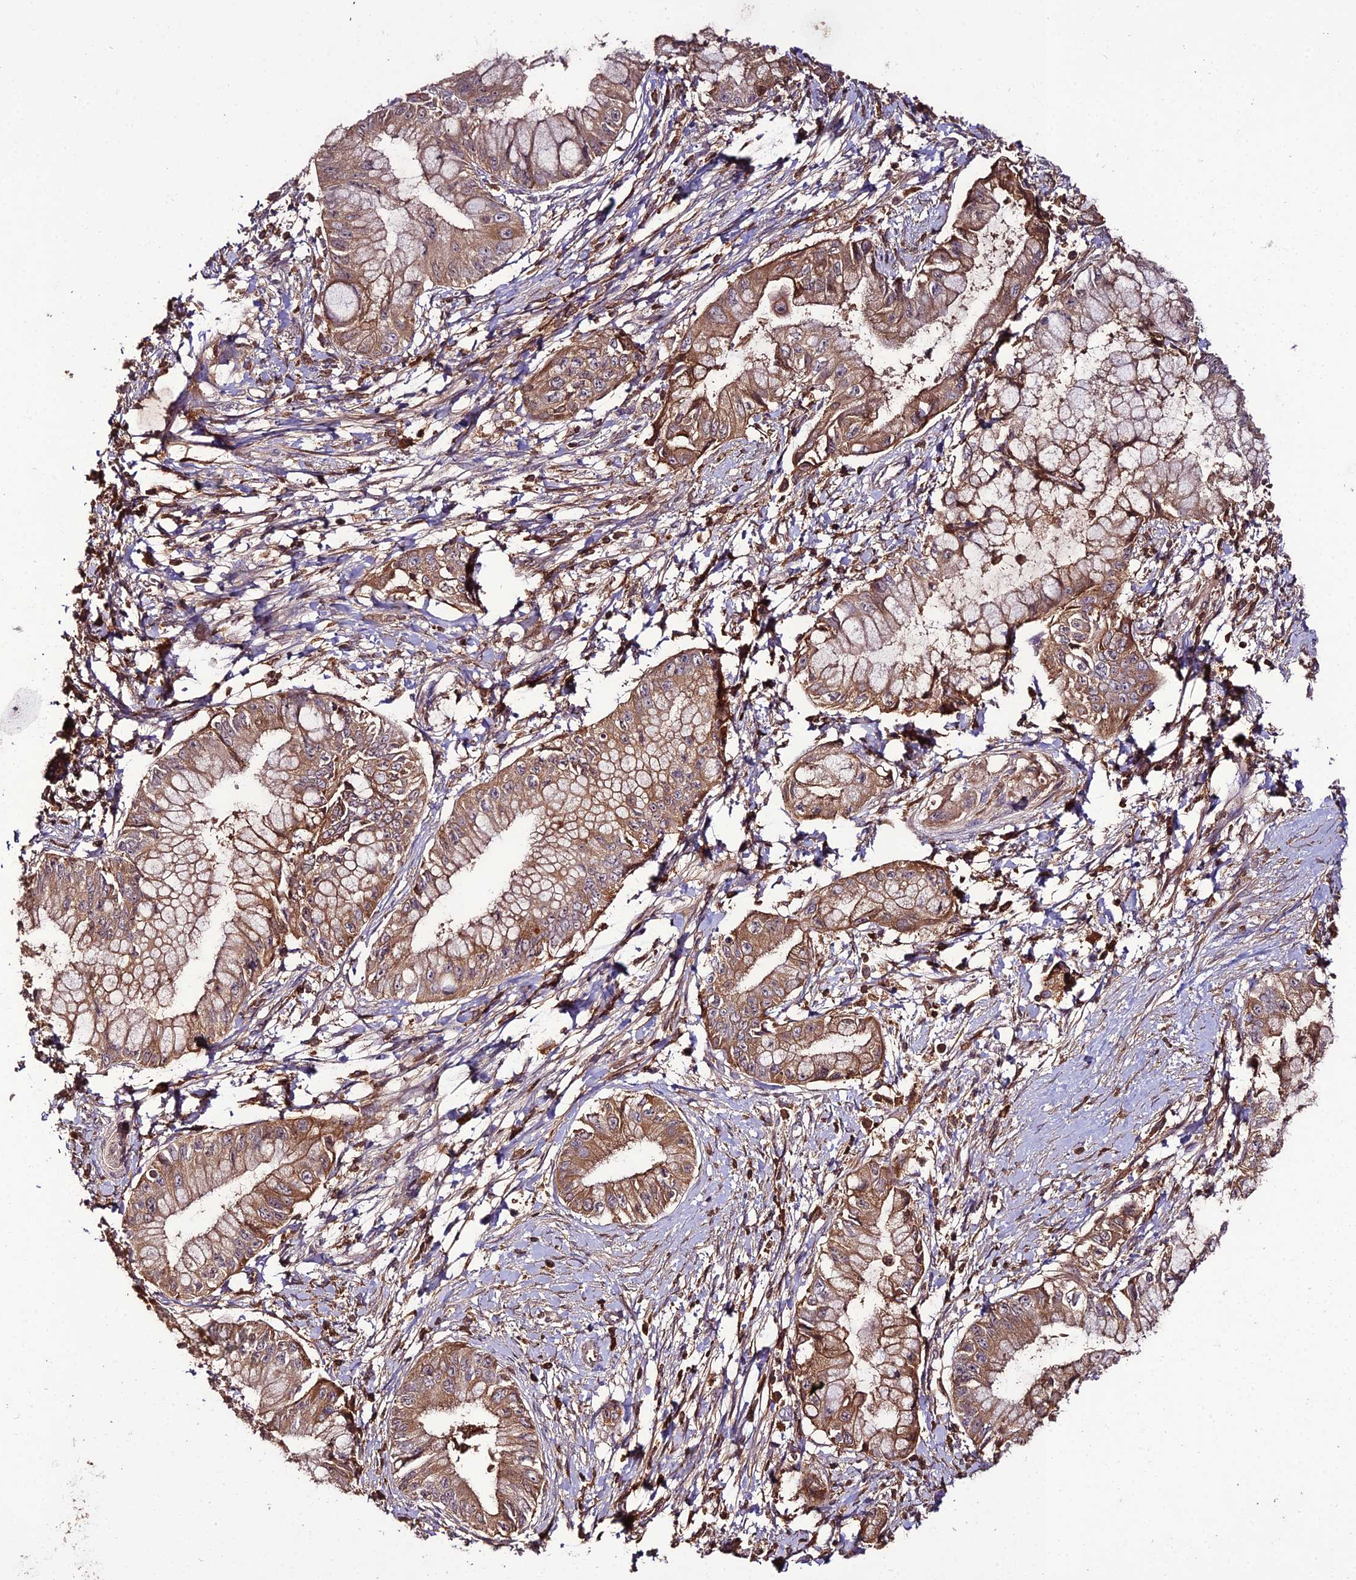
{"staining": {"intensity": "moderate", "quantity": ">75%", "location": "cytoplasmic/membranous"}, "tissue": "pancreatic cancer", "cell_type": "Tumor cells", "image_type": "cancer", "snomed": [{"axis": "morphology", "description": "Adenocarcinoma, NOS"}, {"axis": "topography", "description": "Pancreas"}], "caption": "Tumor cells display moderate cytoplasmic/membranous expression in about >75% of cells in adenocarcinoma (pancreatic).", "gene": "KCTD16", "patient": {"sex": "male", "age": 48}}